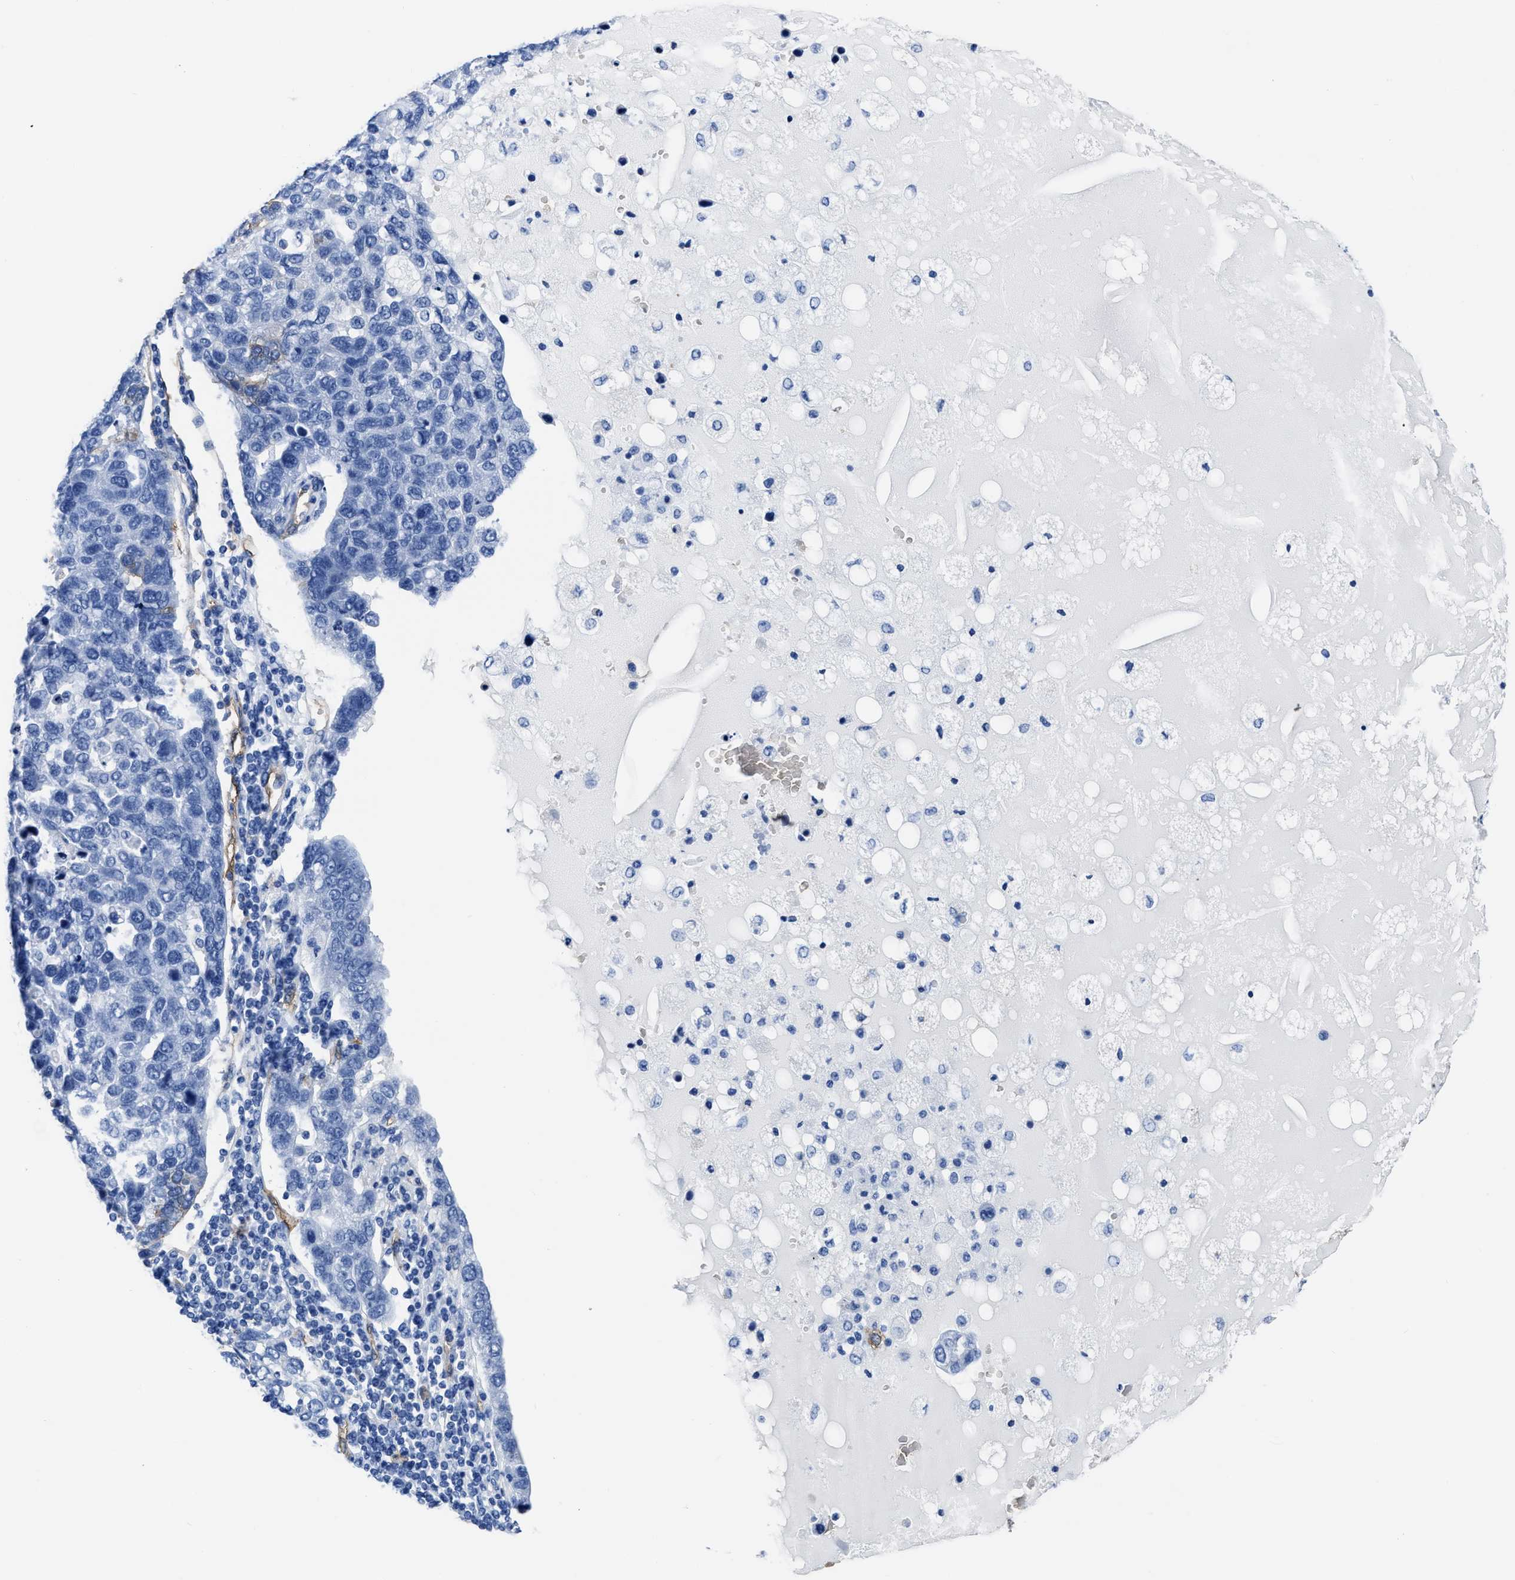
{"staining": {"intensity": "negative", "quantity": "none", "location": "none"}, "tissue": "pancreatic cancer", "cell_type": "Tumor cells", "image_type": "cancer", "snomed": [{"axis": "morphology", "description": "Adenocarcinoma, NOS"}, {"axis": "topography", "description": "Pancreas"}], "caption": "Tumor cells show no significant protein staining in pancreatic cancer (adenocarcinoma). (Stains: DAB (3,3'-diaminobenzidine) IHC with hematoxylin counter stain, Microscopy: brightfield microscopy at high magnification).", "gene": "AQP1", "patient": {"sex": "female", "age": 61}}